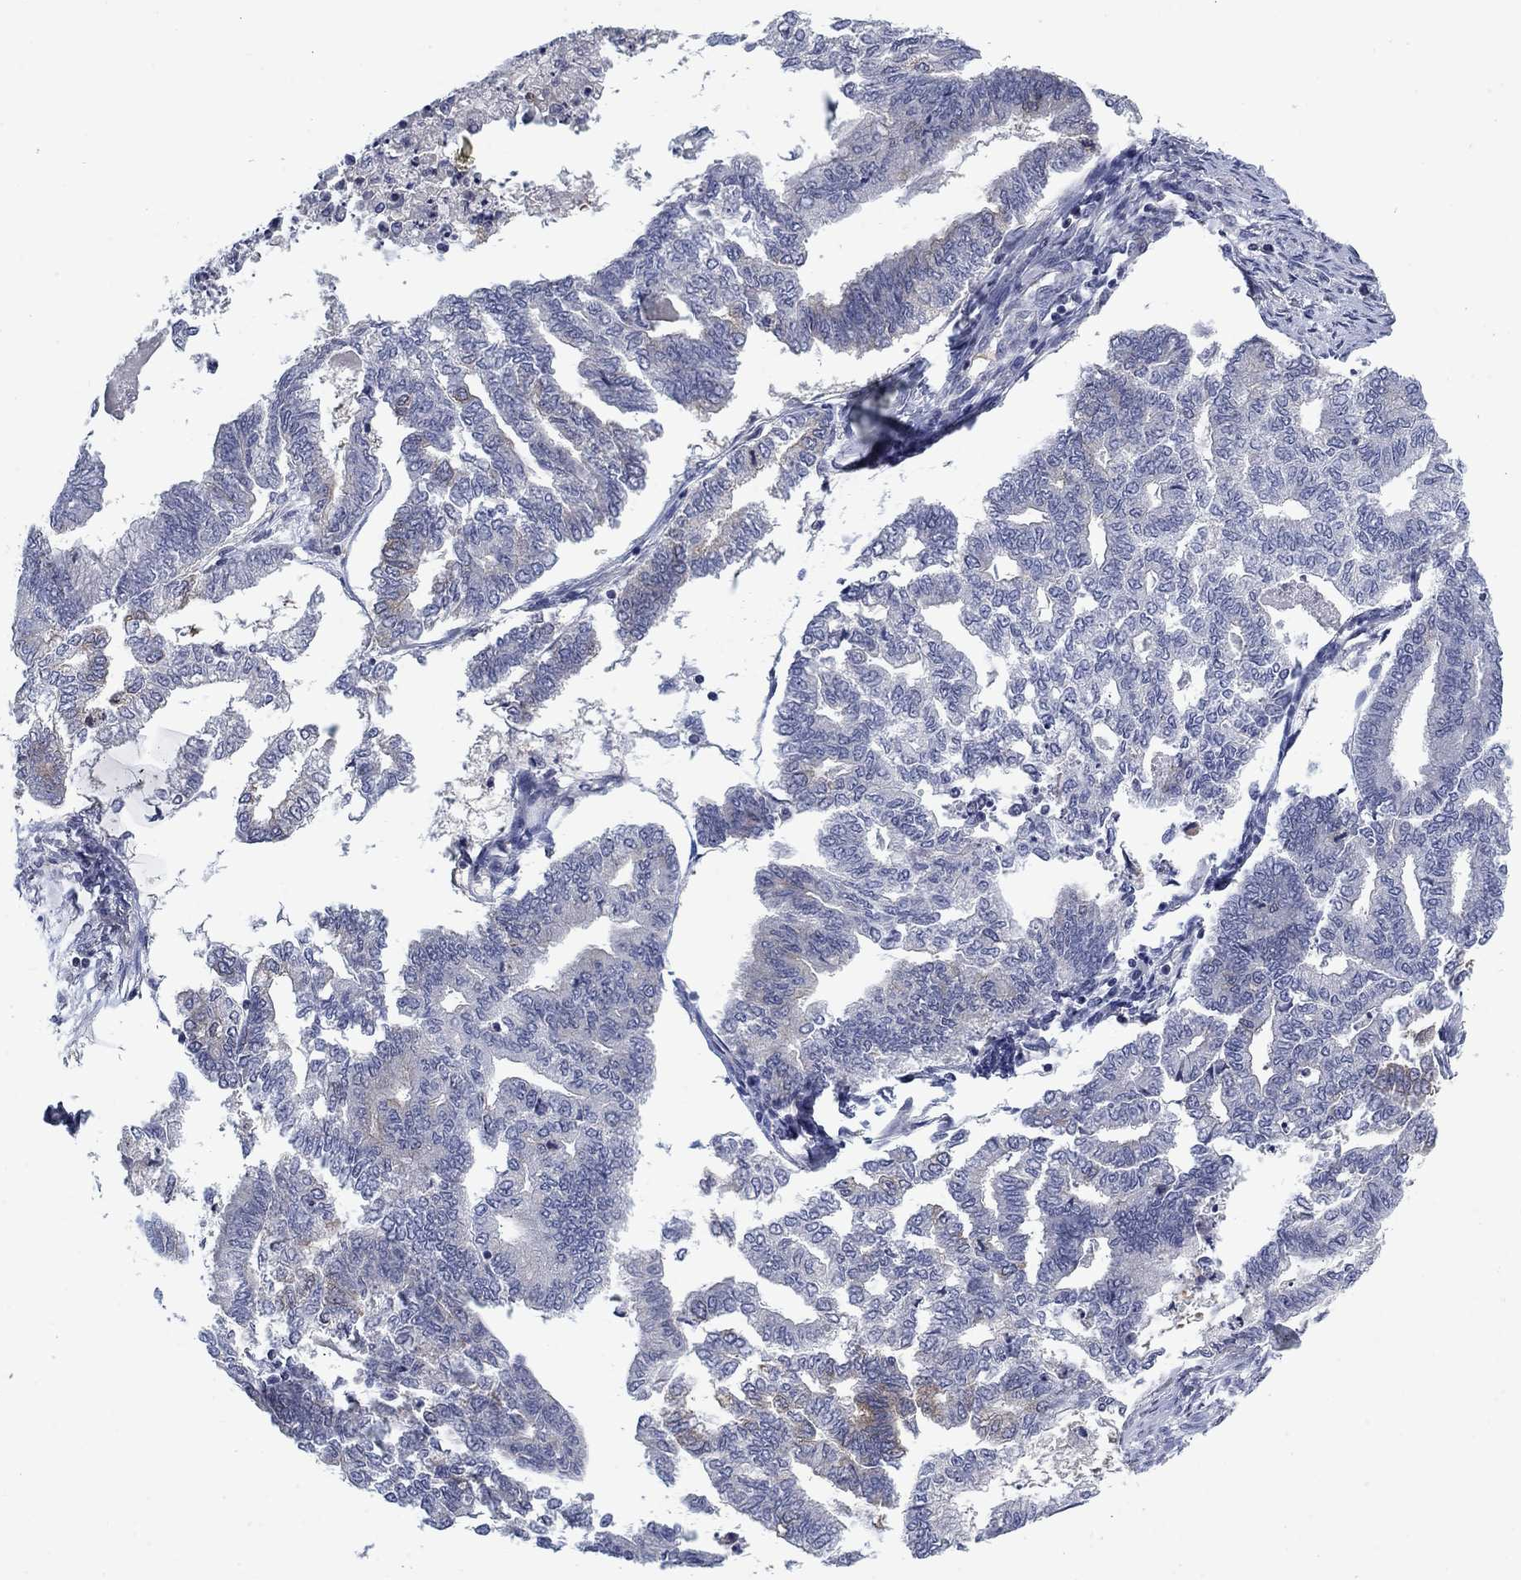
{"staining": {"intensity": "weak", "quantity": "<25%", "location": "cytoplasmic/membranous"}, "tissue": "endometrial cancer", "cell_type": "Tumor cells", "image_type": "cancer", "snomed": [{"axis": "morphology", "description": "Adenocarcinoma, NOS"}, {"axis": "topography", "description": "Endometrium"}], "caption": "A photomicrograph of adenocarcinoma (endometrial) stained for a protein exhibits no brown staining in tumor cells.", "gene": "KIF15", "patient": {"sex": "female", "age": 79}}